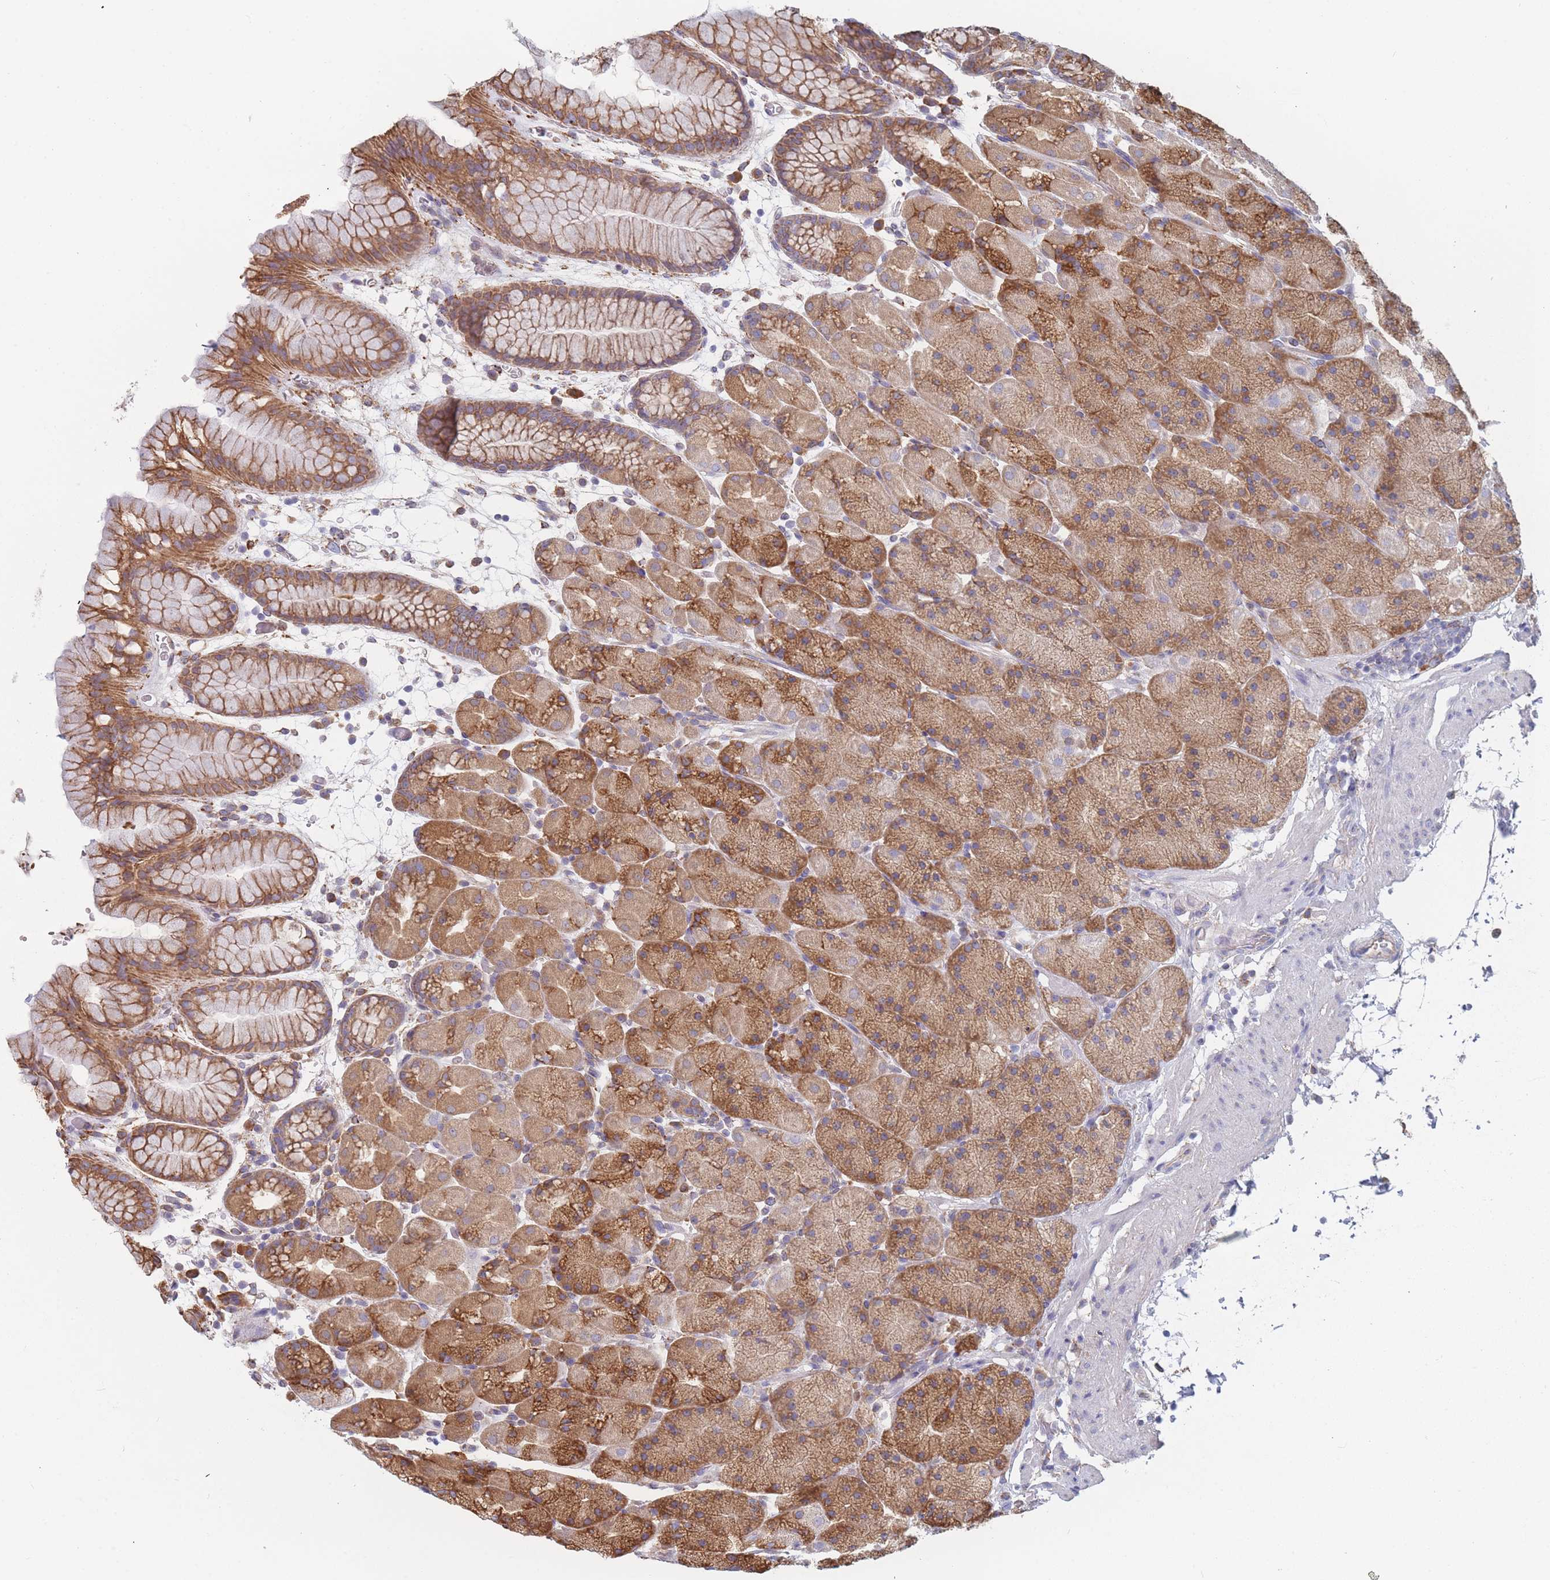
{"staining": {"intensity": "moderate", "quantity": ">75%", "location": "cytoplasmic/membranous"}, "tissue": "stomach", "cell_type": "Glandular cells", "image_type": "normal", "snomed": [{"axis": "morphology", "description": "Normal tissue, NOS"}, {"axis": "topography", "description": "Stomach, upper"}, {"axis": "topography", "description": "Stomach, lower"}], "caption": "IHC (DAB (3,3'-diaminobenzidine)) staining of unremarkable human stomach reveals moderate cytoplasmic/membranous protein positivity in approximately >75% of glandular cells. Immunohistochemistry stains the protein of interest in brown and the nuclei are stained blue.", "gene": "OR7C2", "patient": {"sex": "male", "age": 67}}